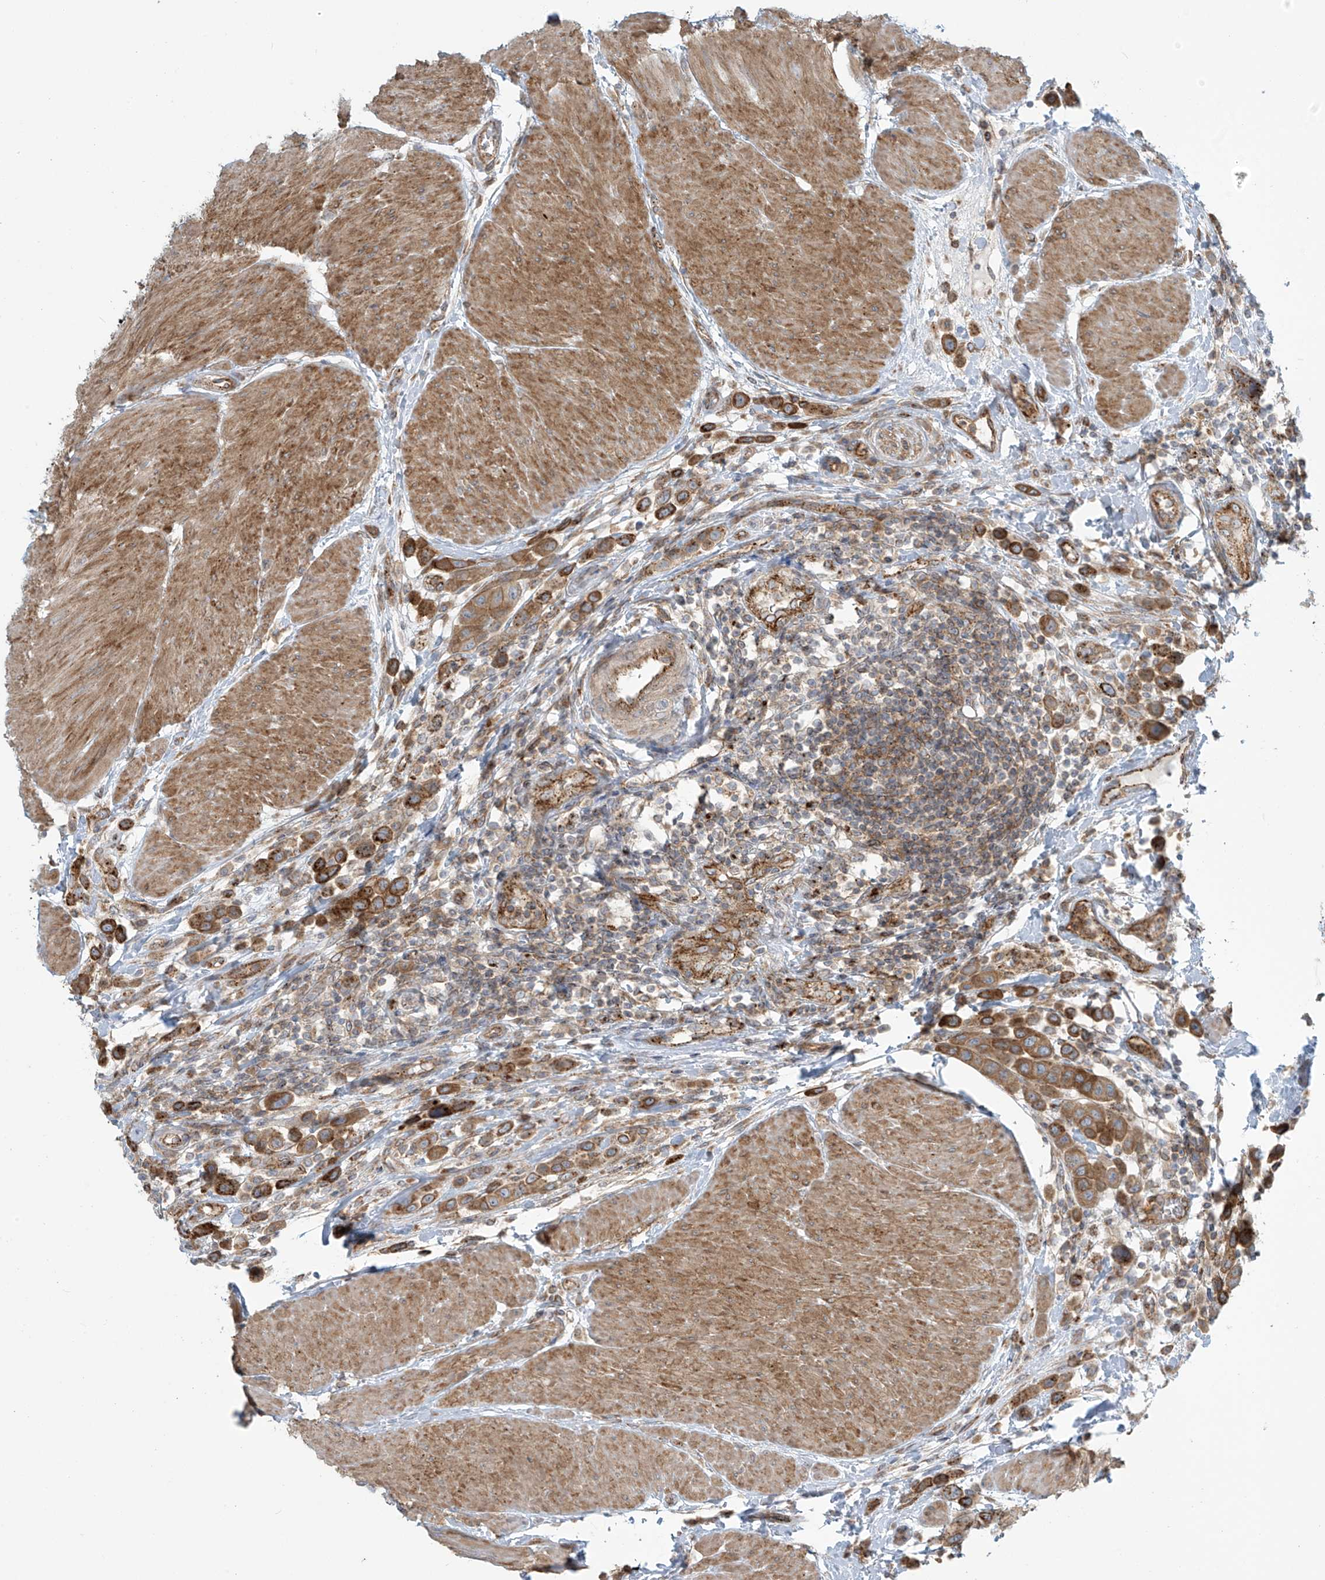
{"staining": {"intensity": "moderate", "quantity": ">75%", "location": "cytoplasmic/membranous"}, "tissue": "urothelial cancer", "cell_type": "Tumor cells", "image_type": "cancer", "snomed": [{"axis": "morphology", "description": "Urothelial carcinoma, High grade"}, {"axis": "topography", "description": "Urinary bladder"}], "caption": "This is a histology image of immunohistochemistry (IHC) staining of urothelial cancer, which shows moderate expression in the cytoplasmic/membranous of tumor cells.", "gene": "LZTS3", "patient": {"sex": "male", "age": 50}}